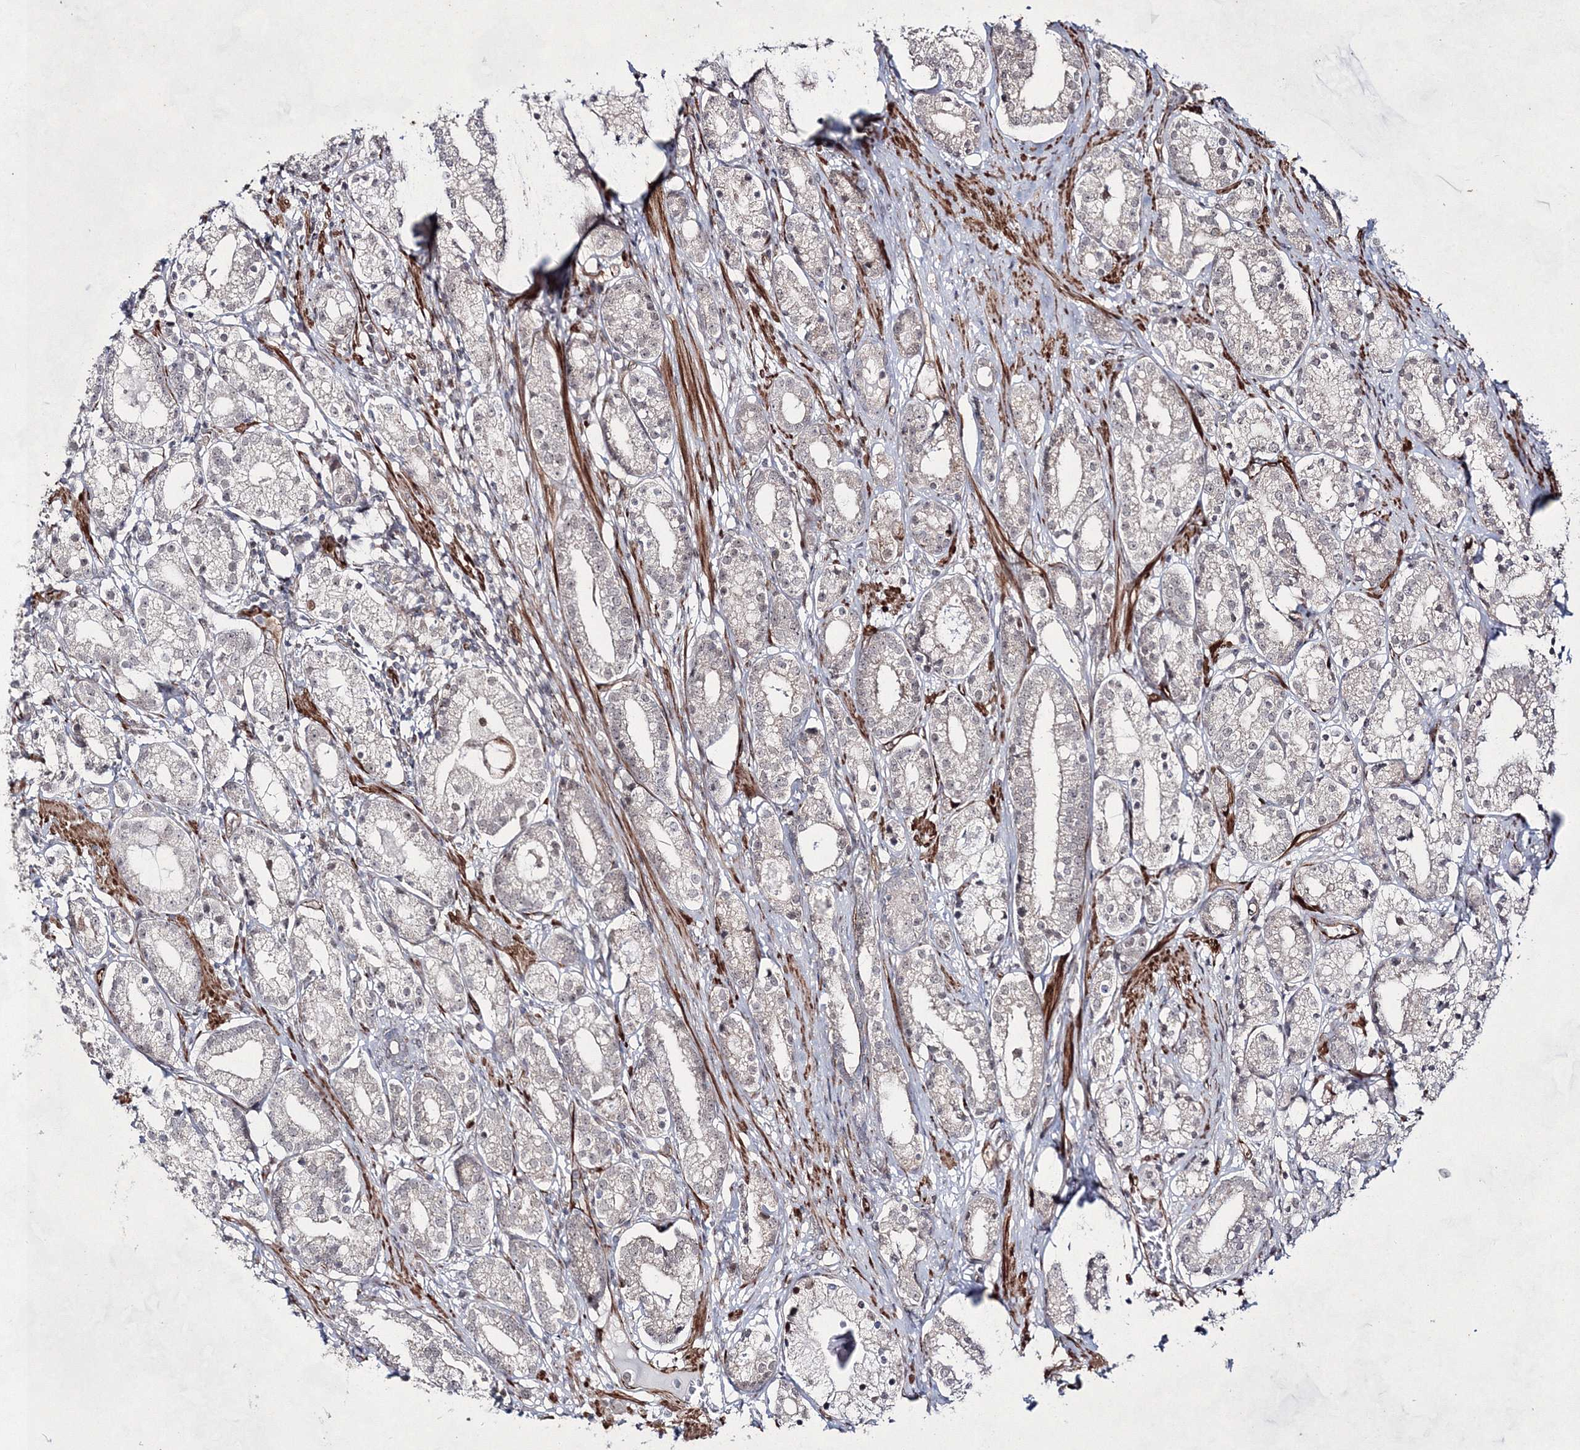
{"staining": {"intensity": "negative", "quantity": "none", "location": "none"}, "tissue": "prostate cancer", "cell_type": "Tumor cells", "image_type": "cancer", "snomed": [{"axis": "morphology", "description": "Adenocarcinoma, High grade"}, {"axis": "topography", "description": "Prostate"}], "caption": "DAB (3,3'-diaminobenzidine) immunohistochemical staining of human prostate cancer (adenocarcinoma (high-grade)) displays no significant staining in tumor cells.", "gene": "SNIP1", "patient": {"sex": "male", "age": 69}}